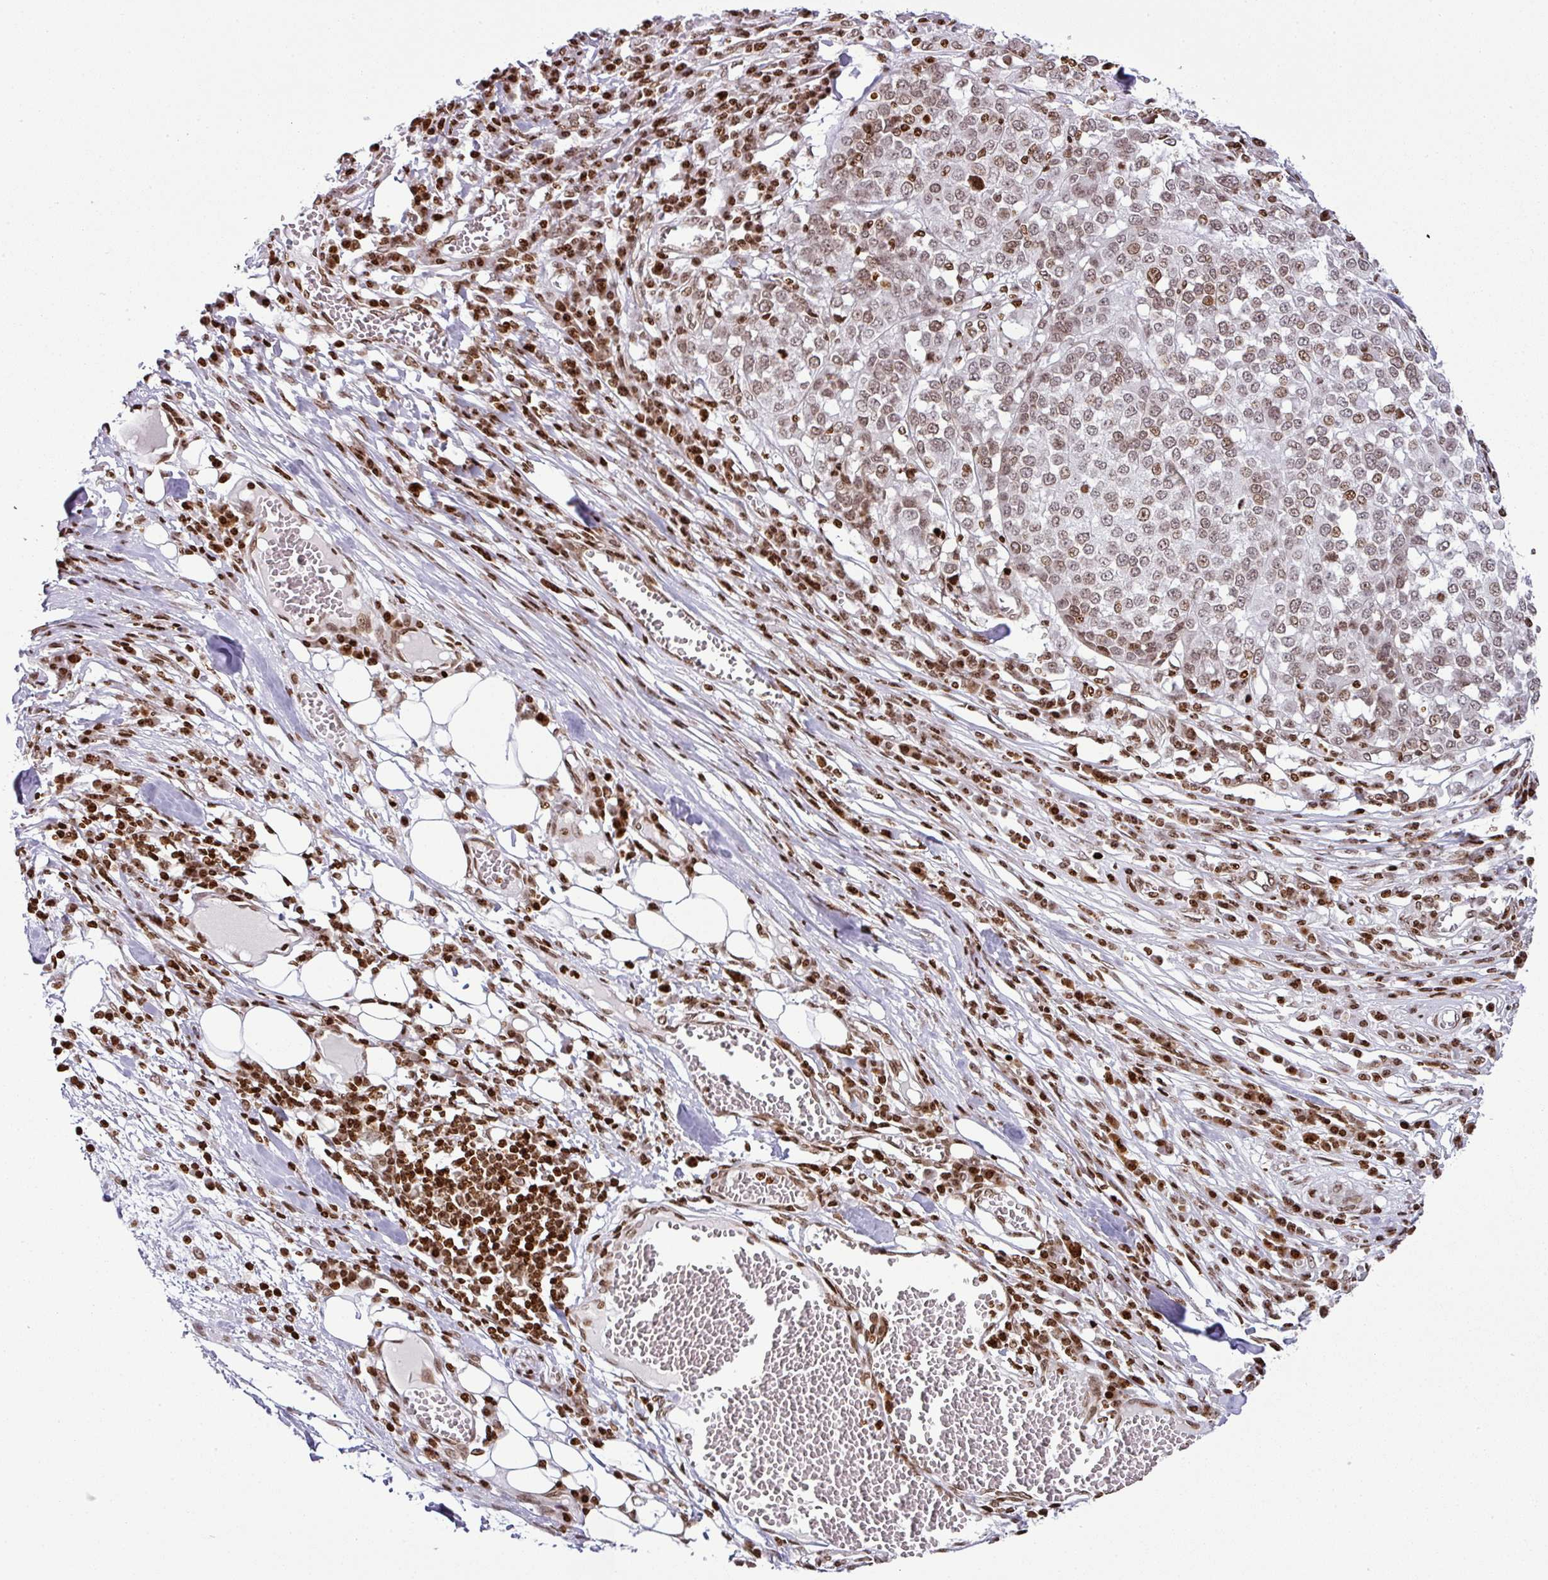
{"staining": {"intensity": "weak", "quantity": ">75%", "location": "nuclear"}, "tissue": "melanoma", "cell_type": "Tumor cells", "image_type": "cancer", "snomed": [{"axis": "morphology", "description": "Malignant melanoma, Metastatic site"}, {"axis": "topography", "description": "Lymph node"}], "caption": "Melanoma stained with a brown dye shows weak nuclear positive staining in approximately >75% of tumor cells.", "gene": "RASL11A", "patient": {"sex": "male", "age": 44}}